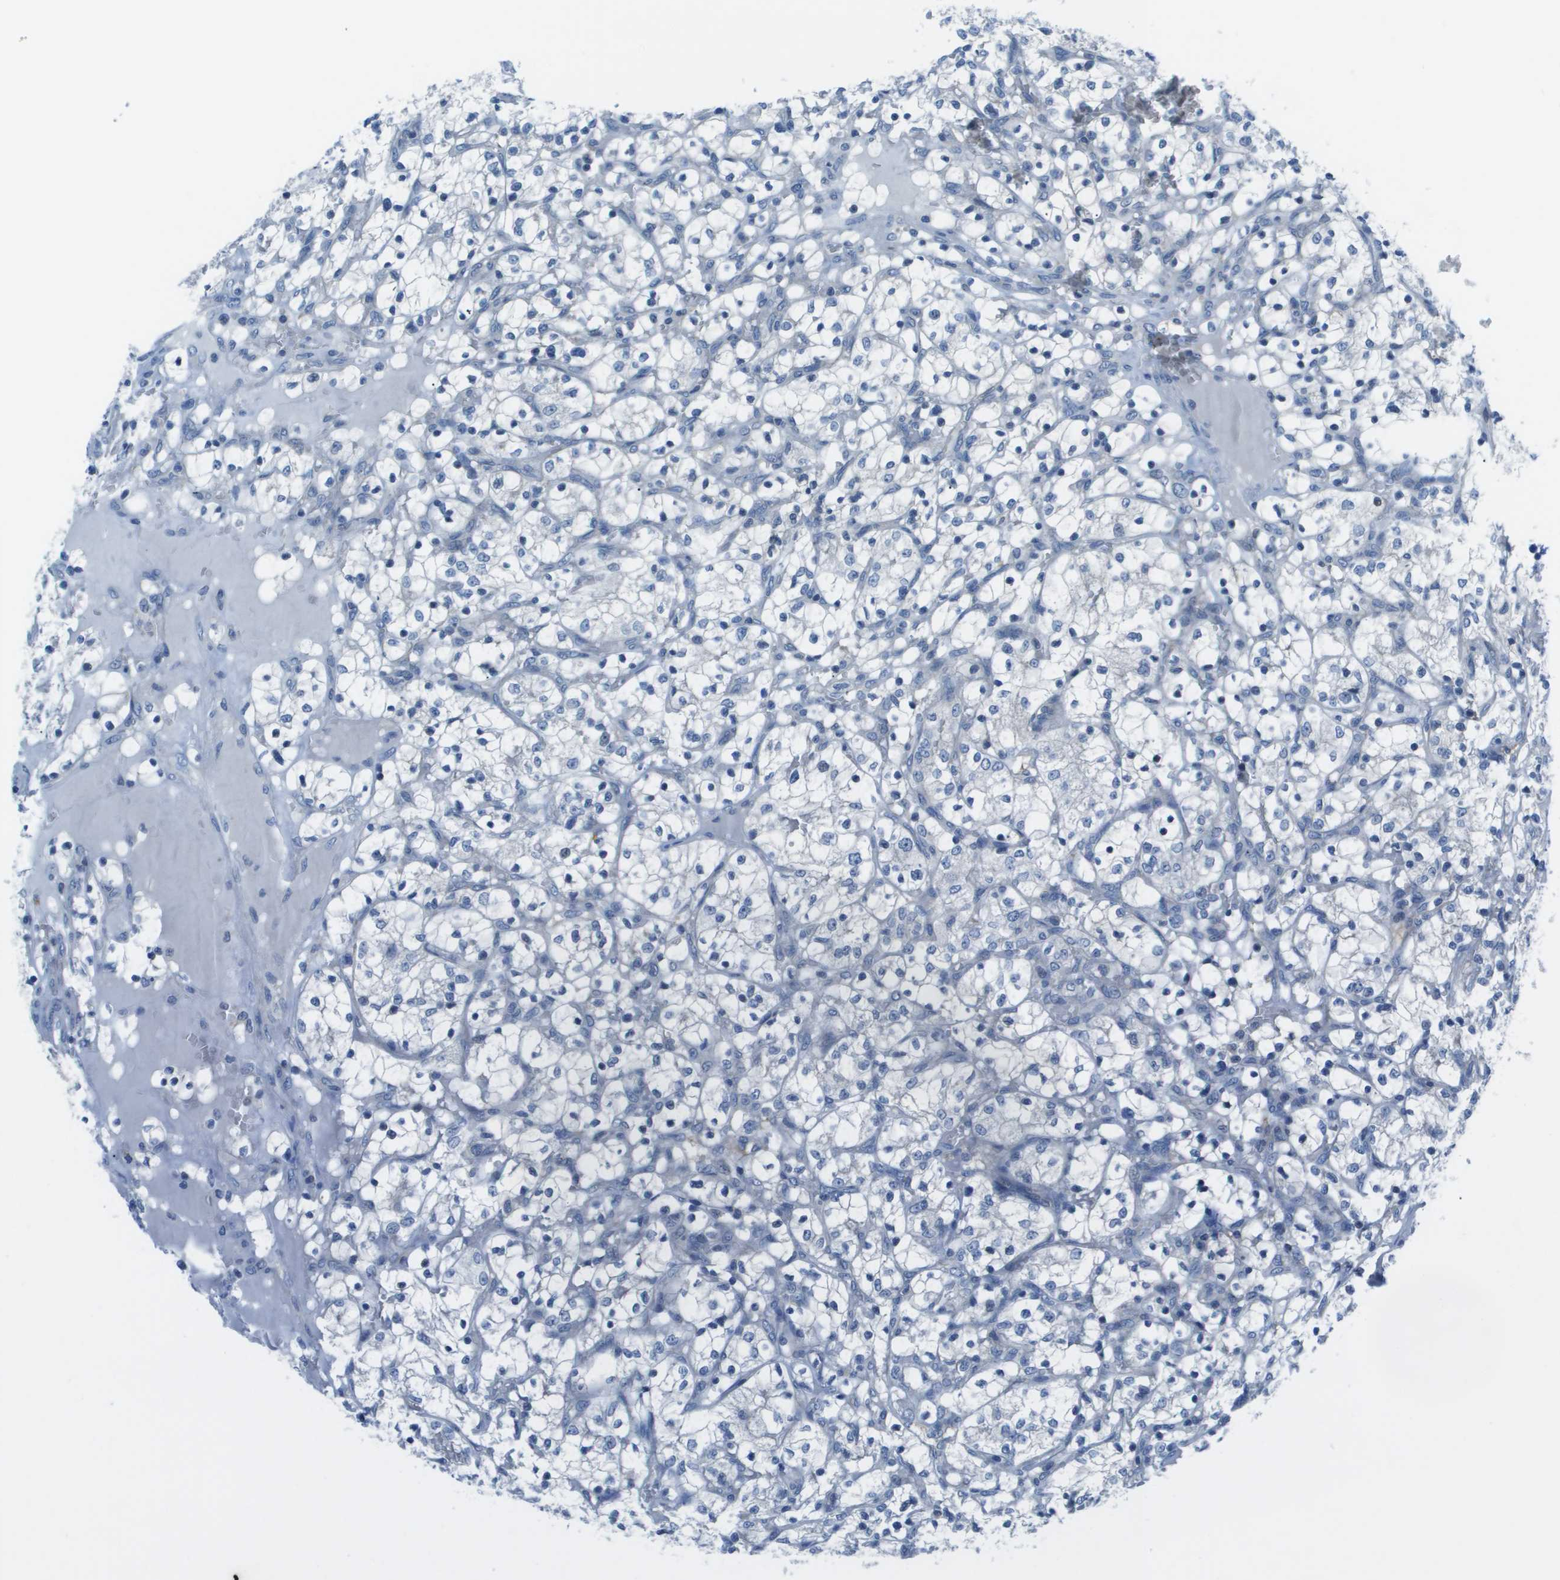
{"staining": {"intensity": "negative", "quantity": "none", "location": "none"}, "tissue": "renal cancer", "cell_type": "Tumor cells", "image_type": "cancer", "snomed": [{"axis": "morphology", "description": "Adenocarcinoma, NOS"}, {"axis": "topography", "description": "Kidney"}], "caption": "DAB (3,3'-diaminobenzidine) immunohistochemical staining of human adenocarcinoma (renal) exhibits no significant staining in tumor cells.", "gene": "STIP1", "patient": {"sex": "female", "age": 69}}